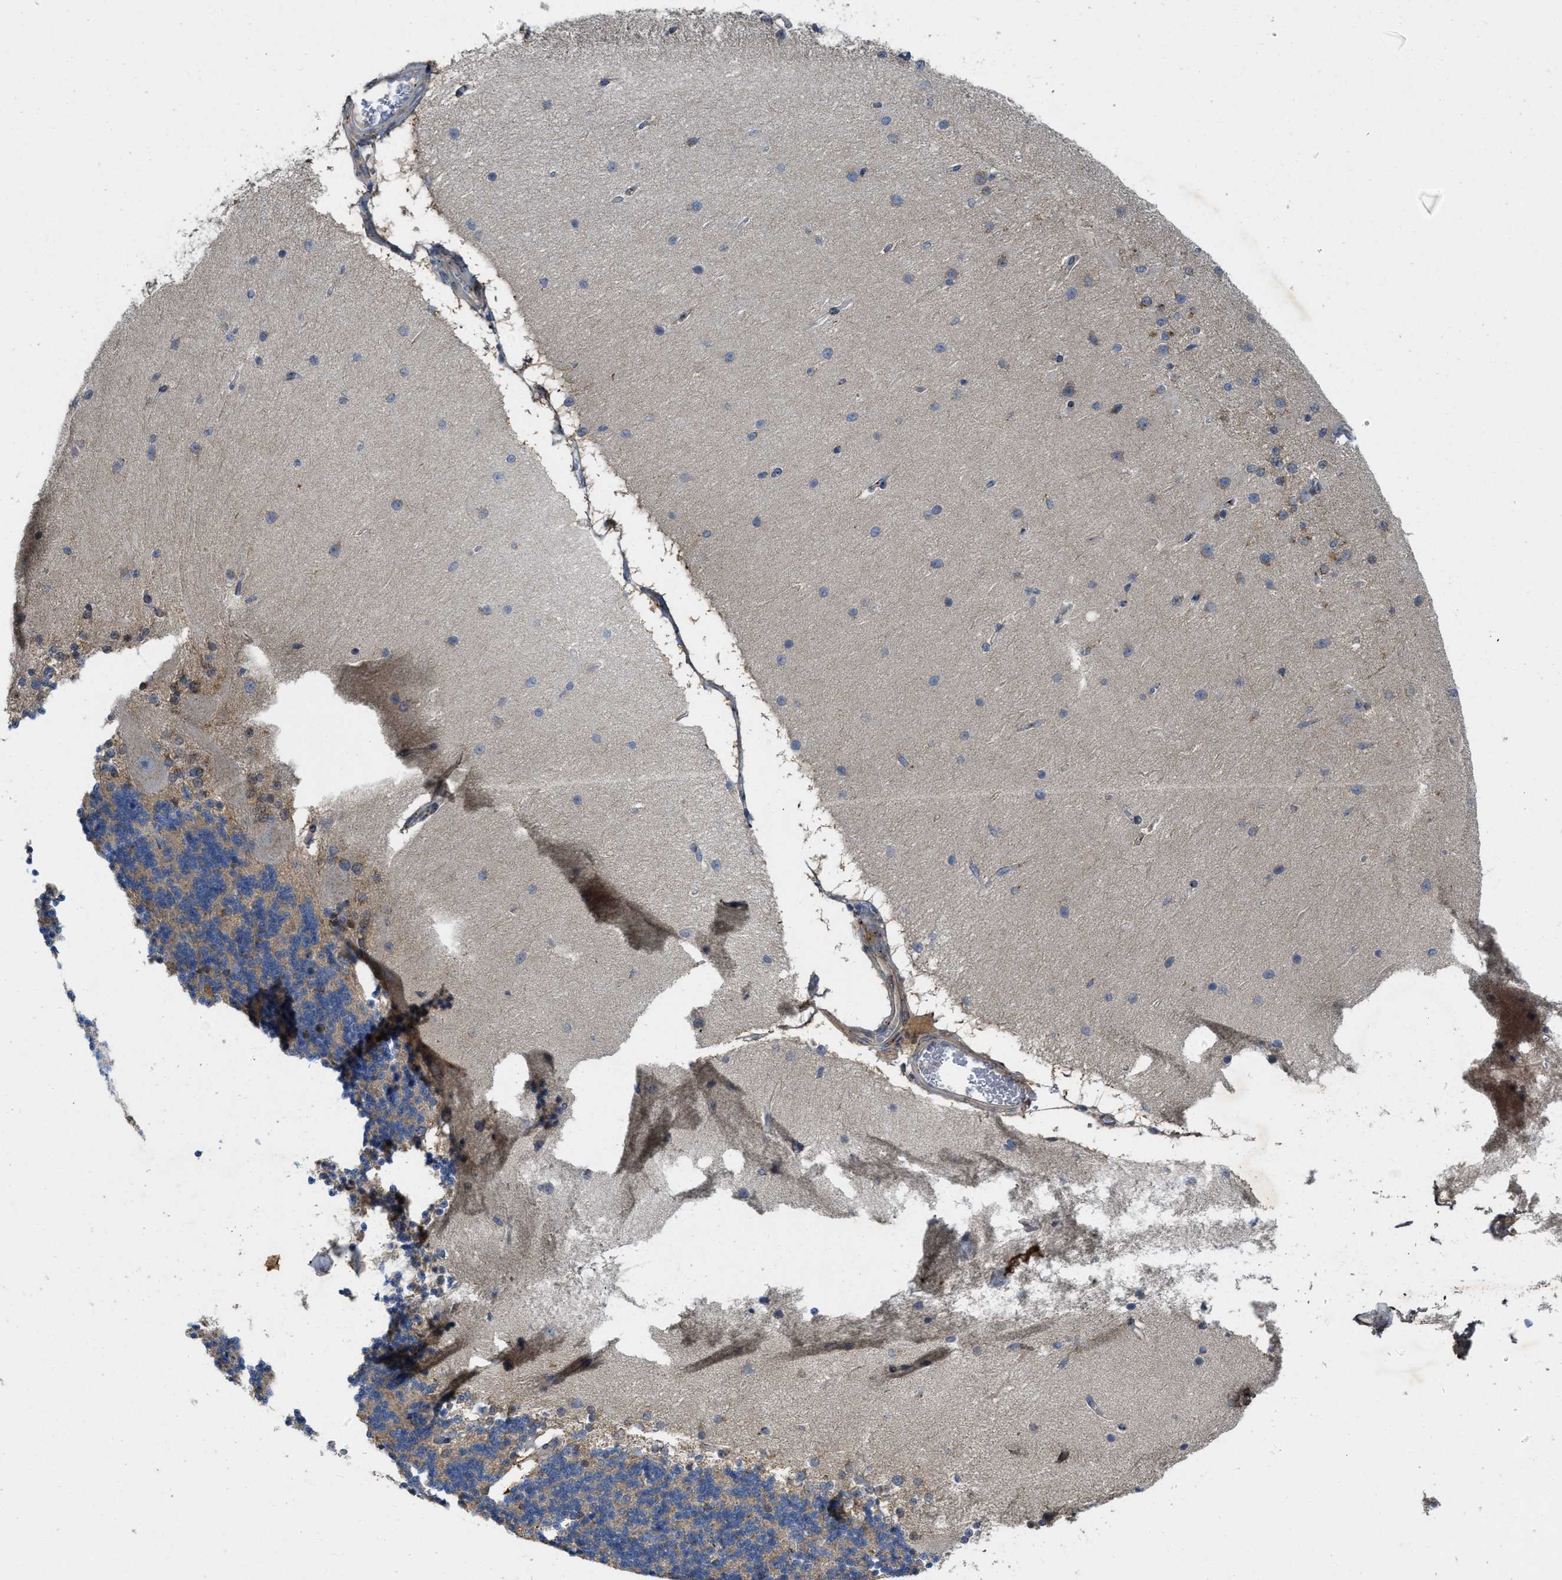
{"staining": {"intensity": "weak", "quantity": "<25%", "location": "cytoplasmic/membranous"}, "tissue": "cerebellum", "cell_type": "Cells in granular layer", "image_type": "normal", "snomed": [{"axis": "morphology", "description": "Normal tissue, NOS"}, {"axis": "topography", "description": "Cerebellum"}], "caption": "The immunohistochemistry (IHC) image has no significant positivity in cells in granular layer of cerebellum.", "gene": "ZNF70", "patient": {"sex": "female", "age": 54}}